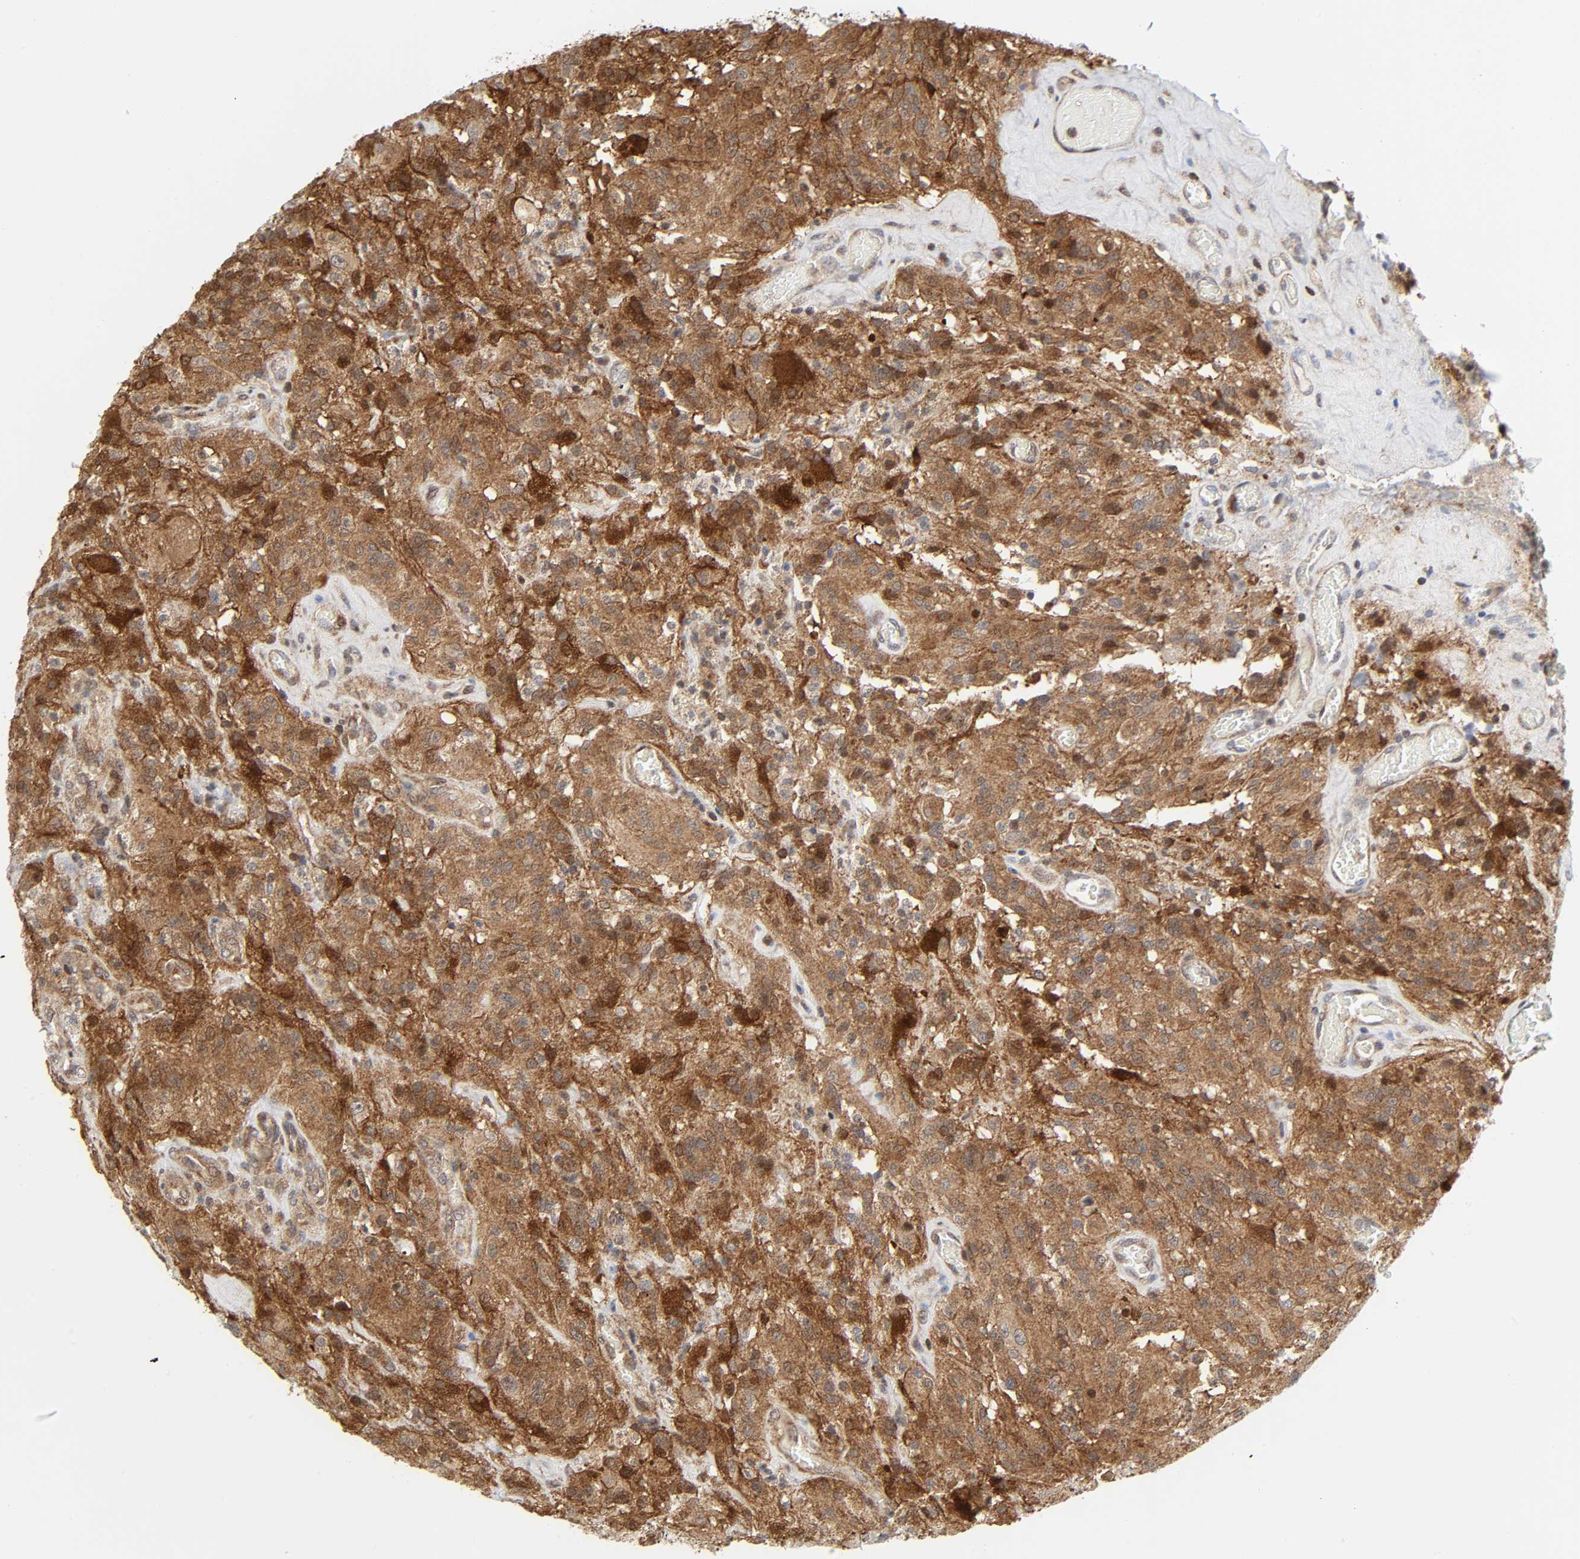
{"staining": {"intensity": "moderate", "quantity": ">75%", "location": "cytoplasmic/membranous"}, "tissue": "glioma", "cell_type": "Tumor cells", "image_type": "cancer", "snomed": [{"axis": "morphology", "description": "Normal tissue, NOS"}, {"axis": "morphology", "description": "Glioma, malignant, High grade"}, {"axis": "topography", "description": "Cerebral cortex"}], "caption": "Moderate cytoplasmic/membranous staining is identified in about >75% of tumor cells in glioma.", "gene": "MAPK1", "patient": {"sex": "male", "age": 56}}